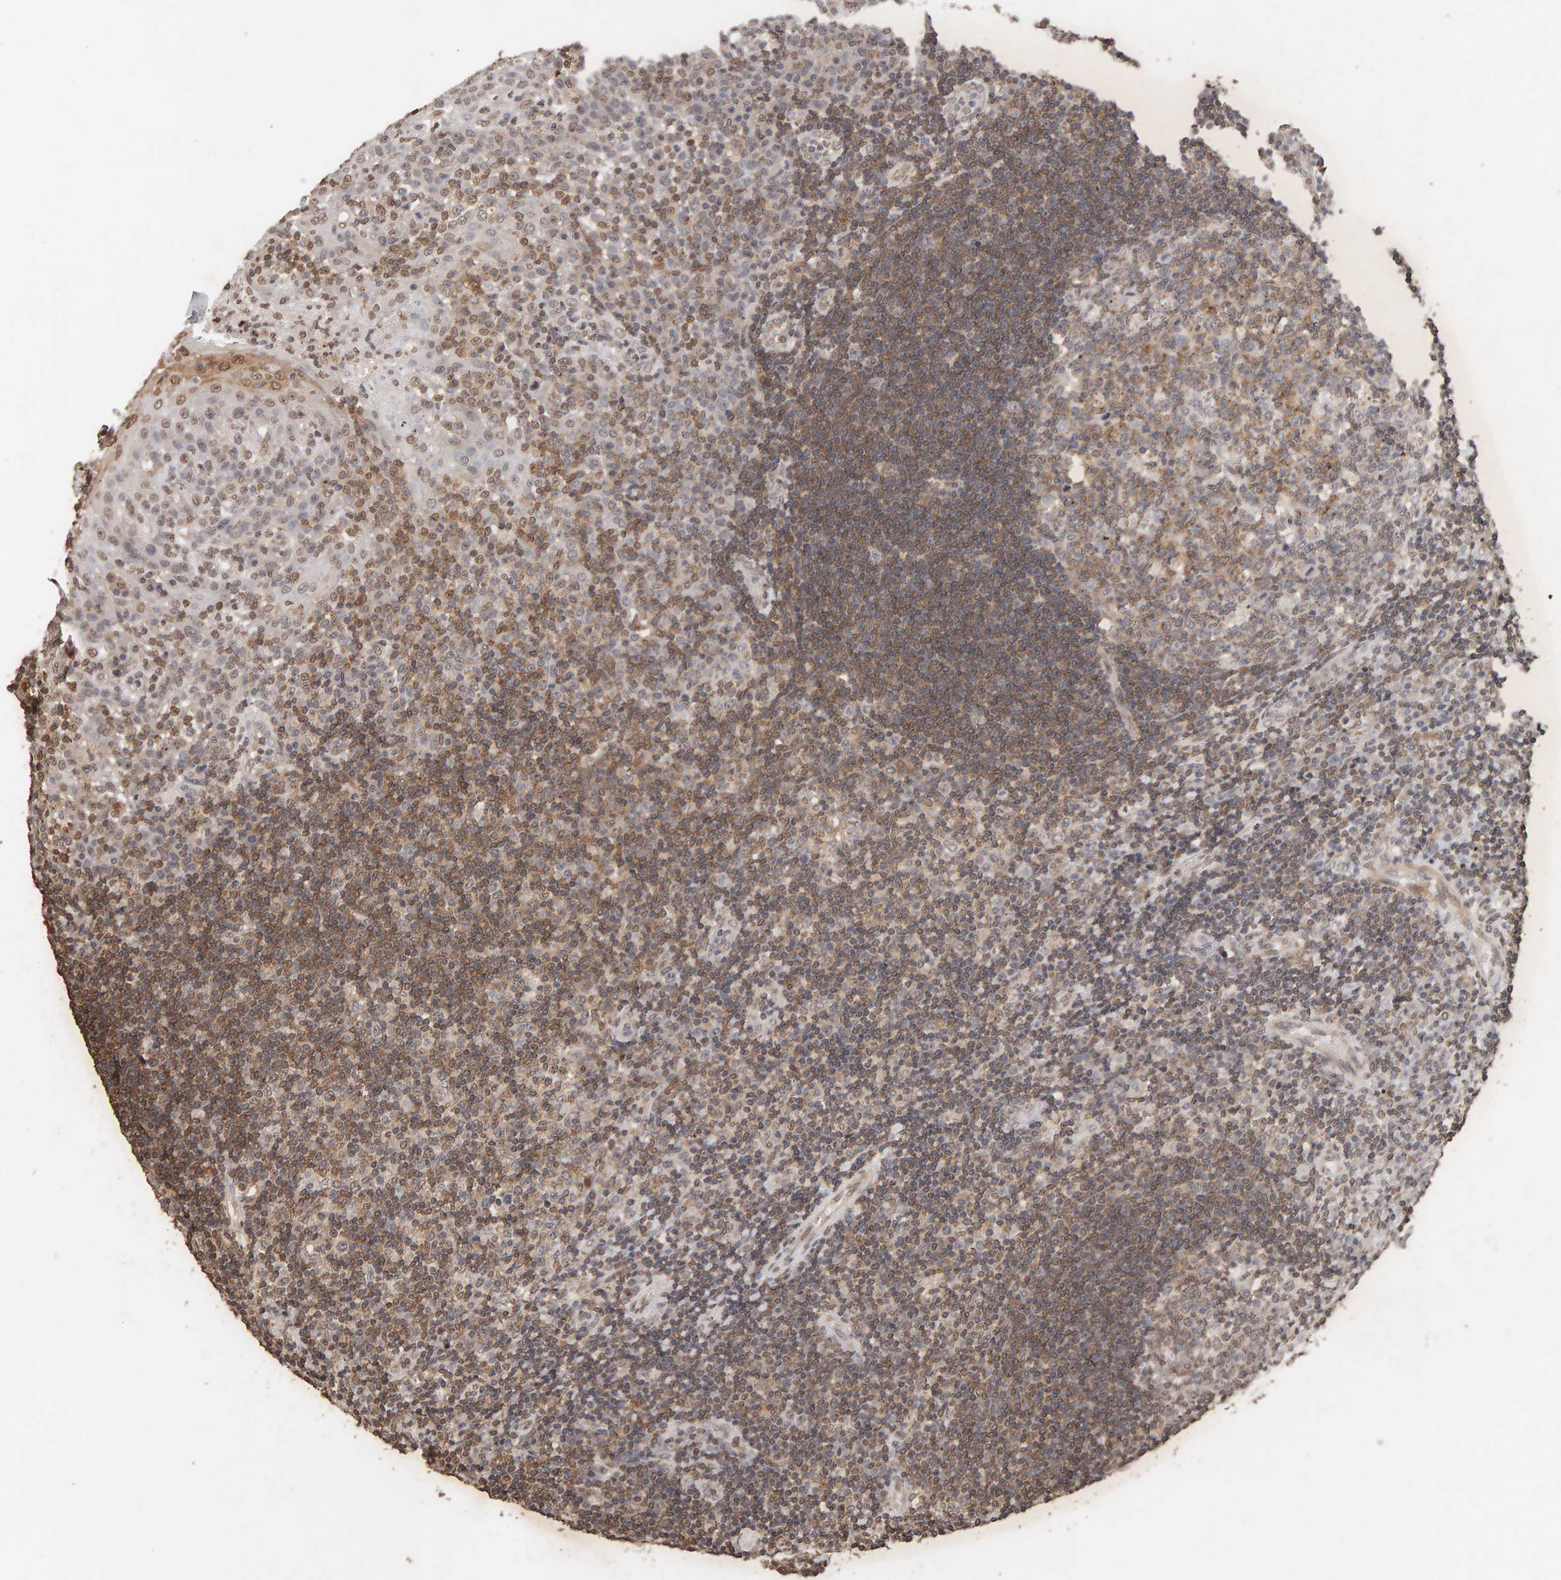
{"staining": {"intensity": "moderate", "quantity": ">75%", "location": "cytoplasmic/membranous"}, "tissue": "tonsil", "cell_type": "Germinal center cells", "image_type": "normal", "snomed": [{"axis": "morphology", "description": "Normal tissue, NOS"}, {"axis": "topography", "description": "Tonsil"}], "caption": "Moderate cytoplasmic/membranous staining is seen in about >75% of germinal center cells in unremarkable tonsil. (DAB (3,3'-diaminobenzidine) IHC with brightfield microscopy, high magnification).", "gene": "DNAJB5", "patient": {"sex": "female", "age": 40}}